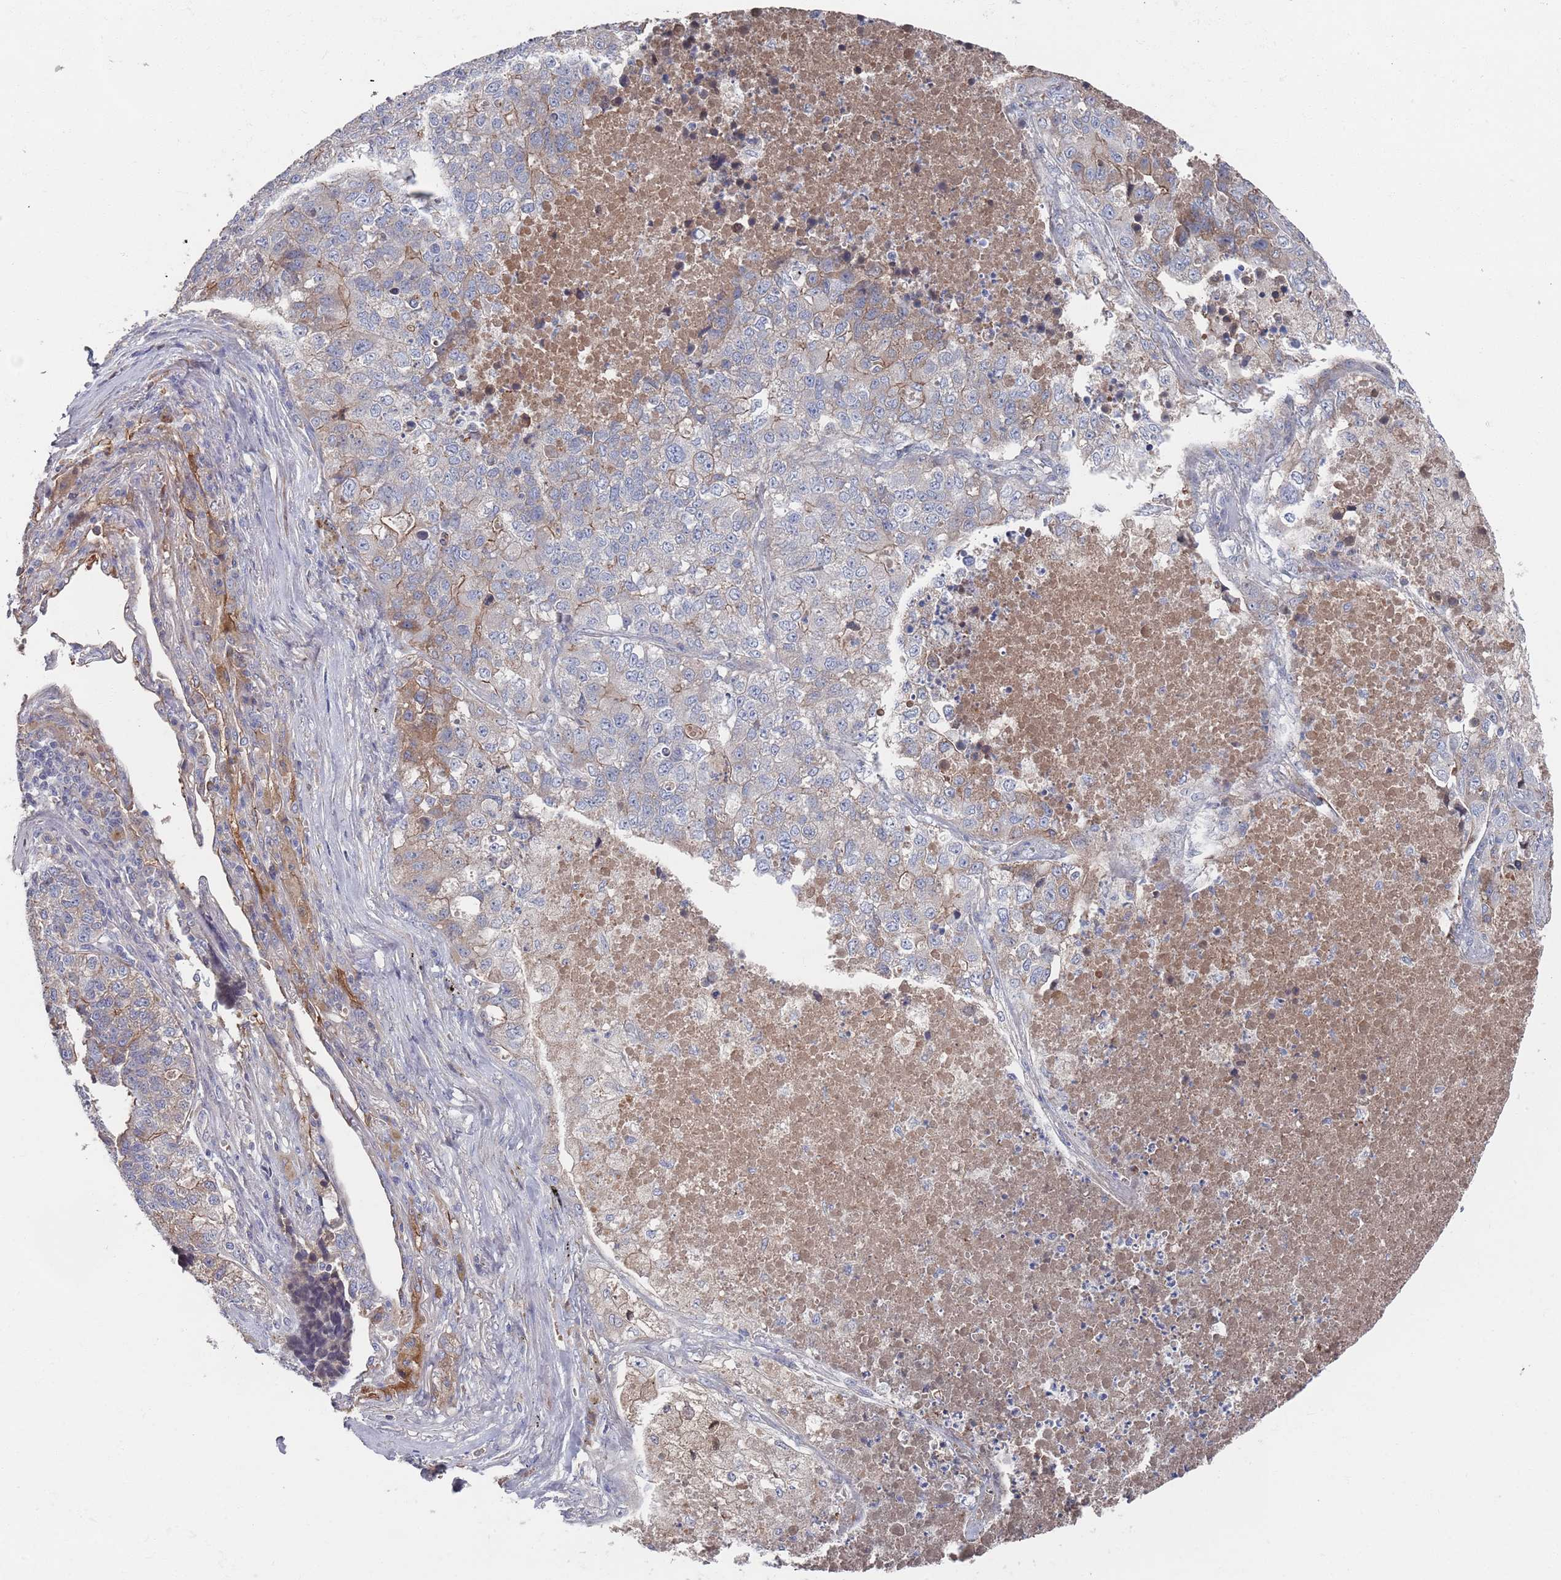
{"staining": {"intensity": "moderate", "quantity": "<25%", "location": "cytoplasmic/membranous"}, "tissue": "lung cancer", "cell_type": "Tumor cells", "image_type": "cancer", "snomed": [{"axis": "morphology", "description": "Adenocarcinoma, NOS"}, {"axis": "topography", "description": "Lung"}], "caption": "This image shows immunohistochemistry (IHC) staining of human lung cancer (adenocarcinoma), with low moderate cytoplasmic/membranous positivity in about <25% of tumor cells.", "gene": "PLEKHA4", "patient": {"sex": "male", "age": 49}}